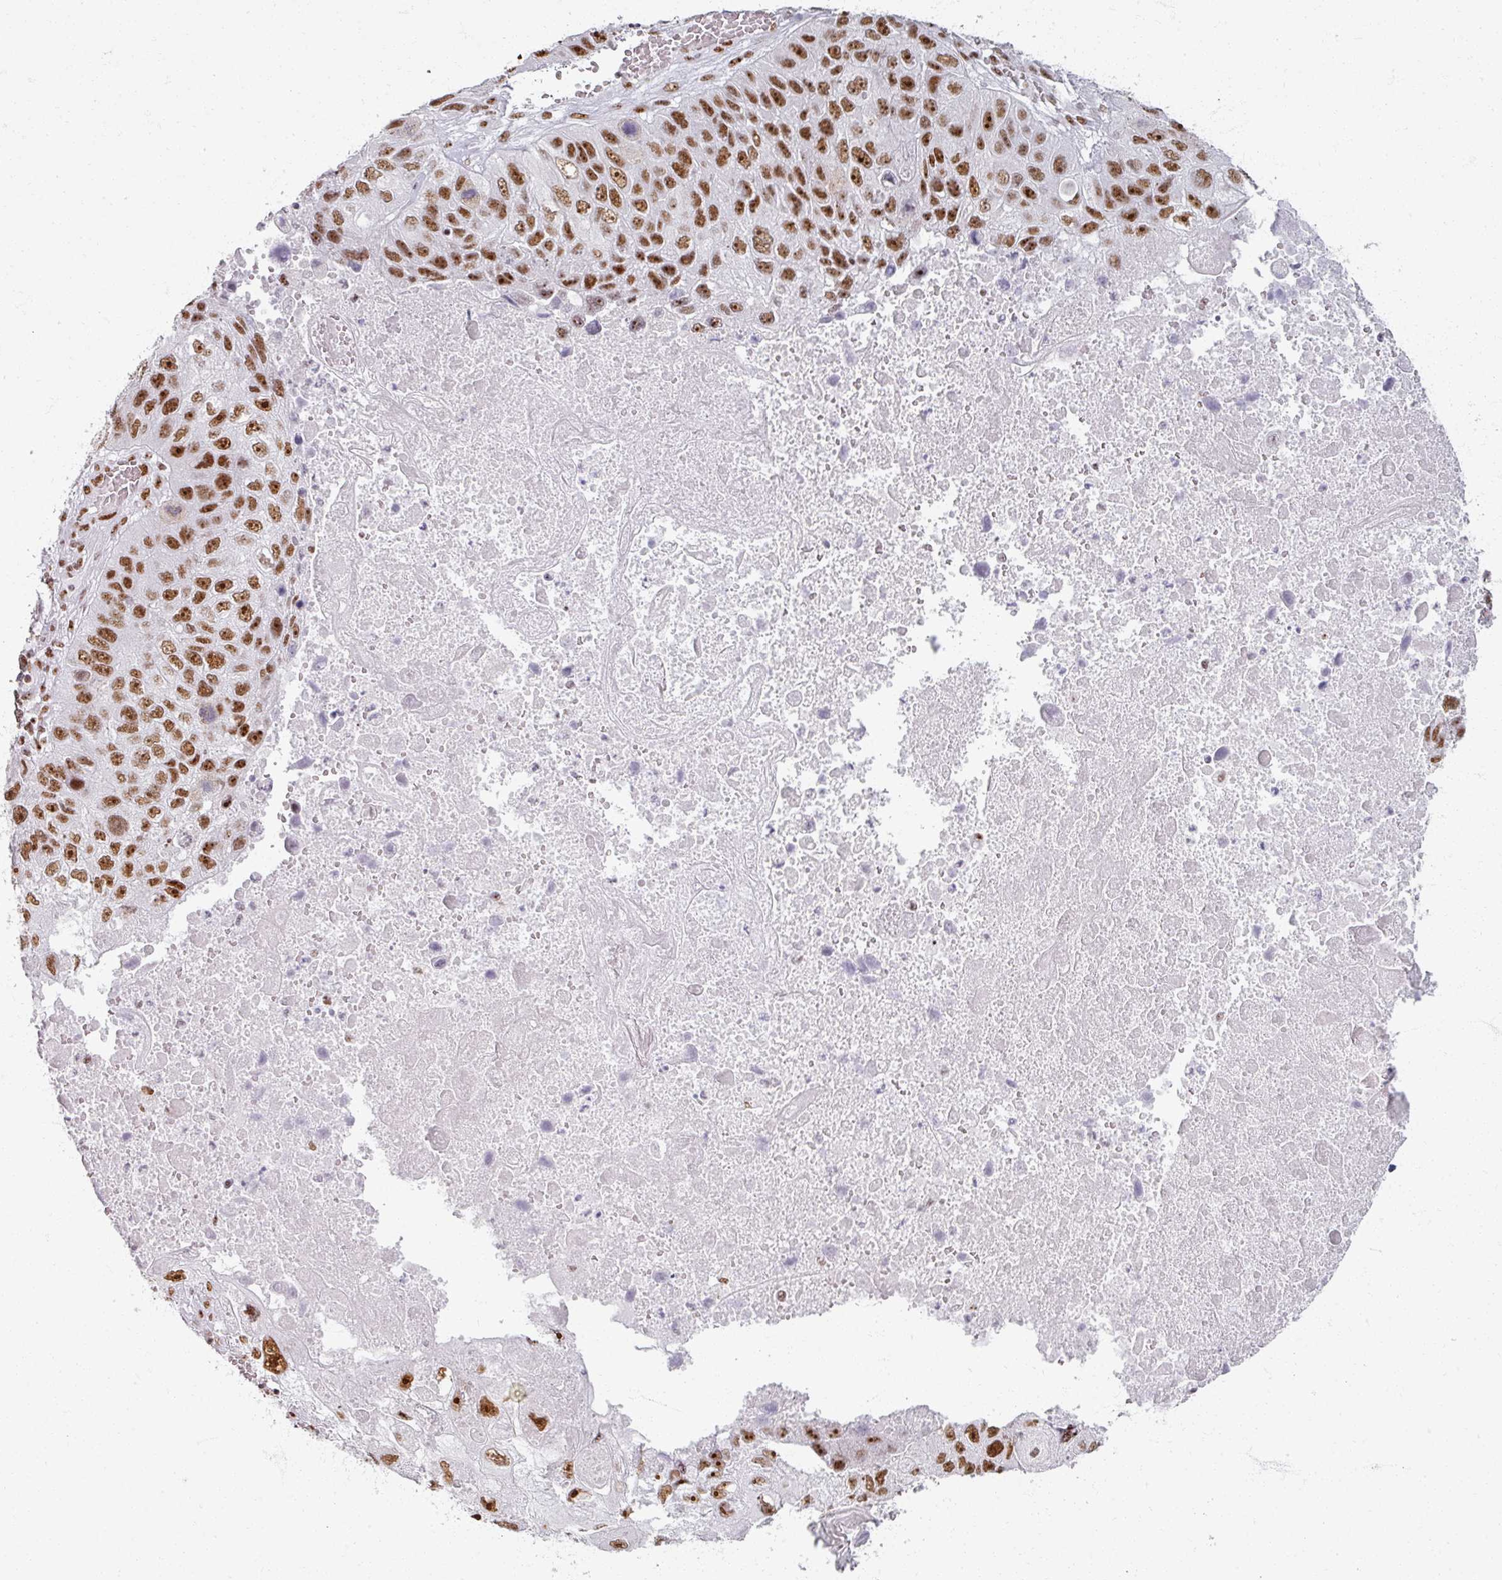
{"staining": {"intensity": "strong", "quantity": ">75%", "location": "nuclear"}, "tissue": "lung cancer", "cell_type": "Tumor cells", "image_type": "cancer", "snomed": [{"axis": "morphology", "description": "Squamous cell carcinoma, NOS"}, {"axis": "topography", "description": "Lung"}], "caption": "DAB immunohistochemical staining of squamous cell carcinoma (lung) demonstrates strong nuclear protein expression in approximately >75% of tumor cells.", "gene": "ADAR", "patient": {"sex": "male", "age": 61}}